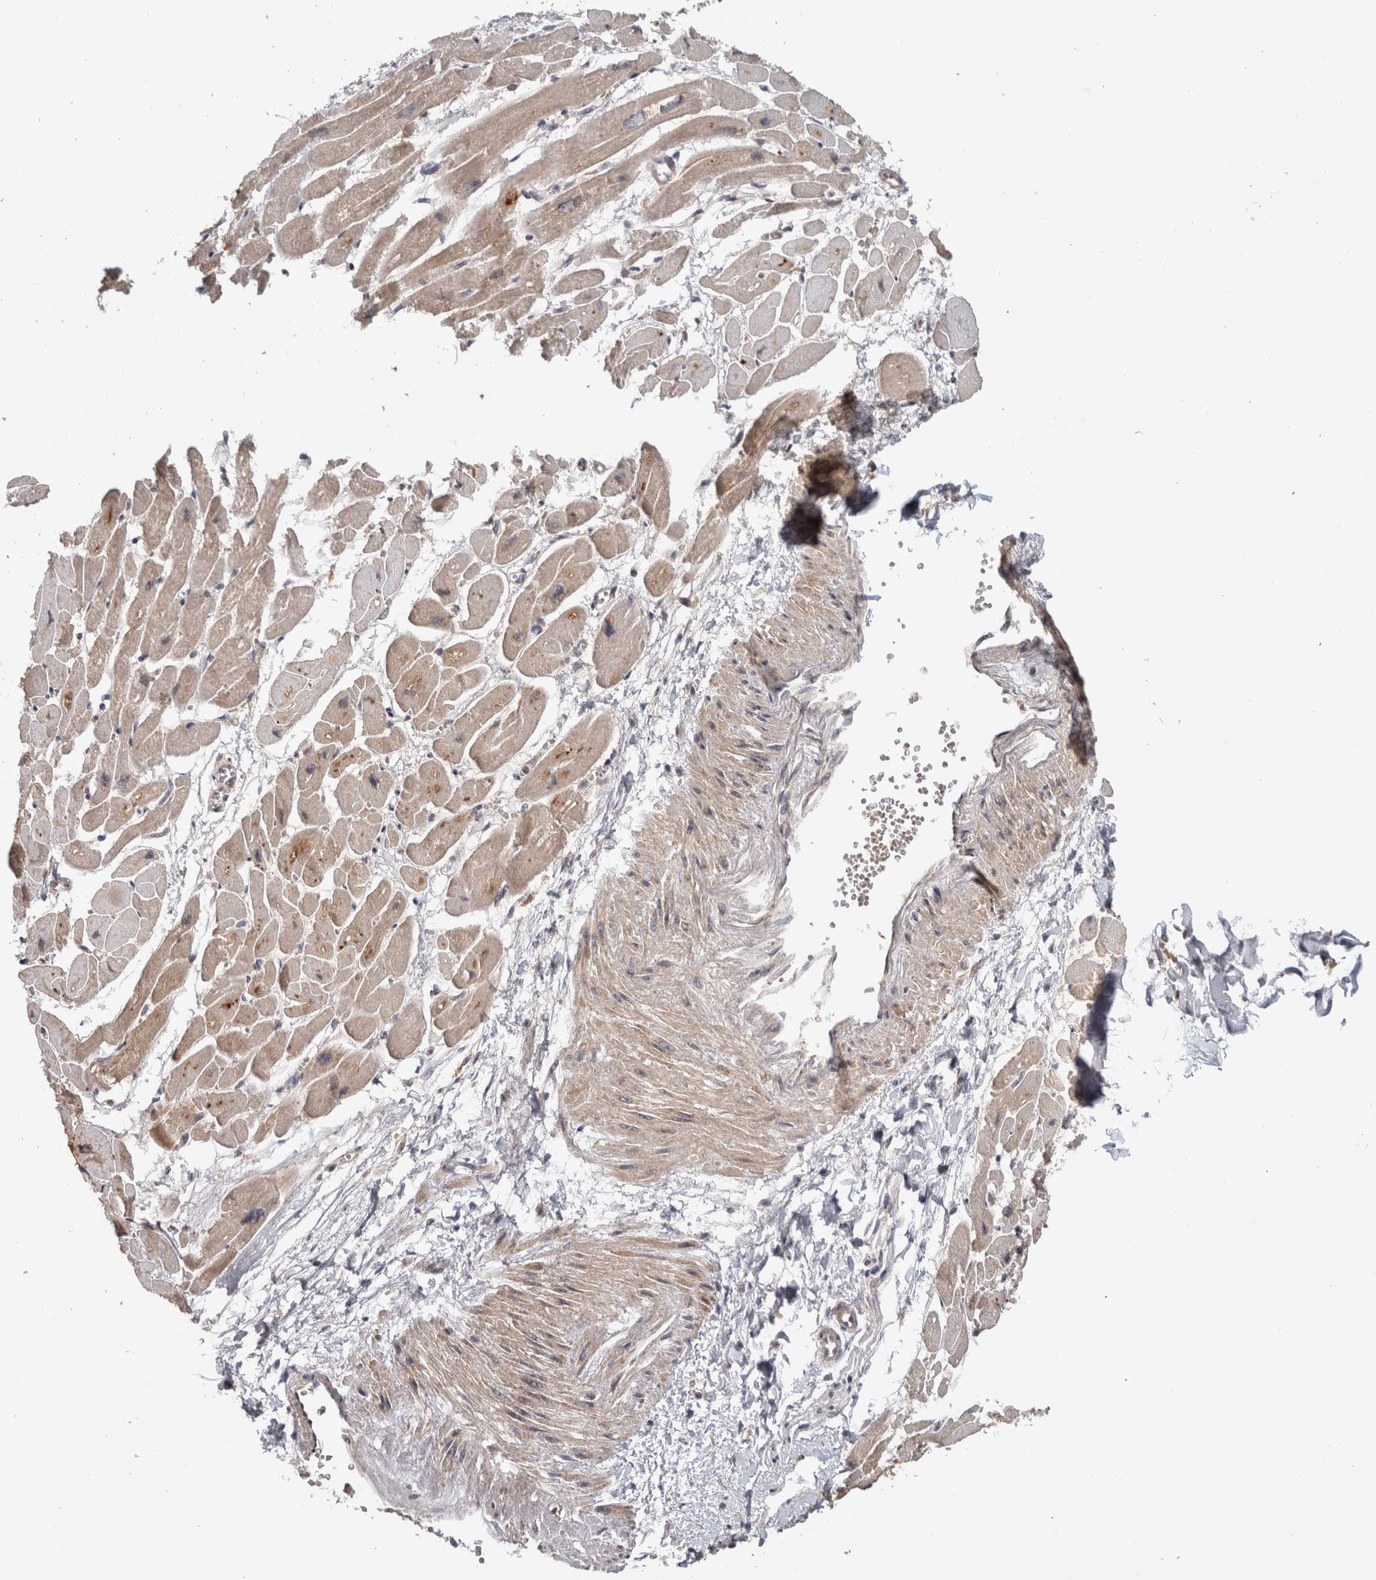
{"staining": {"intensity": "moderate", "quantity": ">75%", "location": "cytoplasmic/membranous"}, "tissue": "heart muscle", "cell_type": "Cardiomyocytes", "image_type": "normal", "snomed": [{"axis": "morphology", "description": "Normal tissue, NOS"}, {"axis": "topography", "description": "Heart"}], "caption": "High-magnification brightfield microscopy of unremarkable heart muscle stained with DAB (3,3'-diaminobenzidine) (brown) and counterstained with hematoxylin (blue). cardiomyocytes exhibit moderate cytoplasmic/membranous positivity is present in about>75% of cells.", "gene": "HMOX2", "patient": {"sex": "female", "age": 54}}